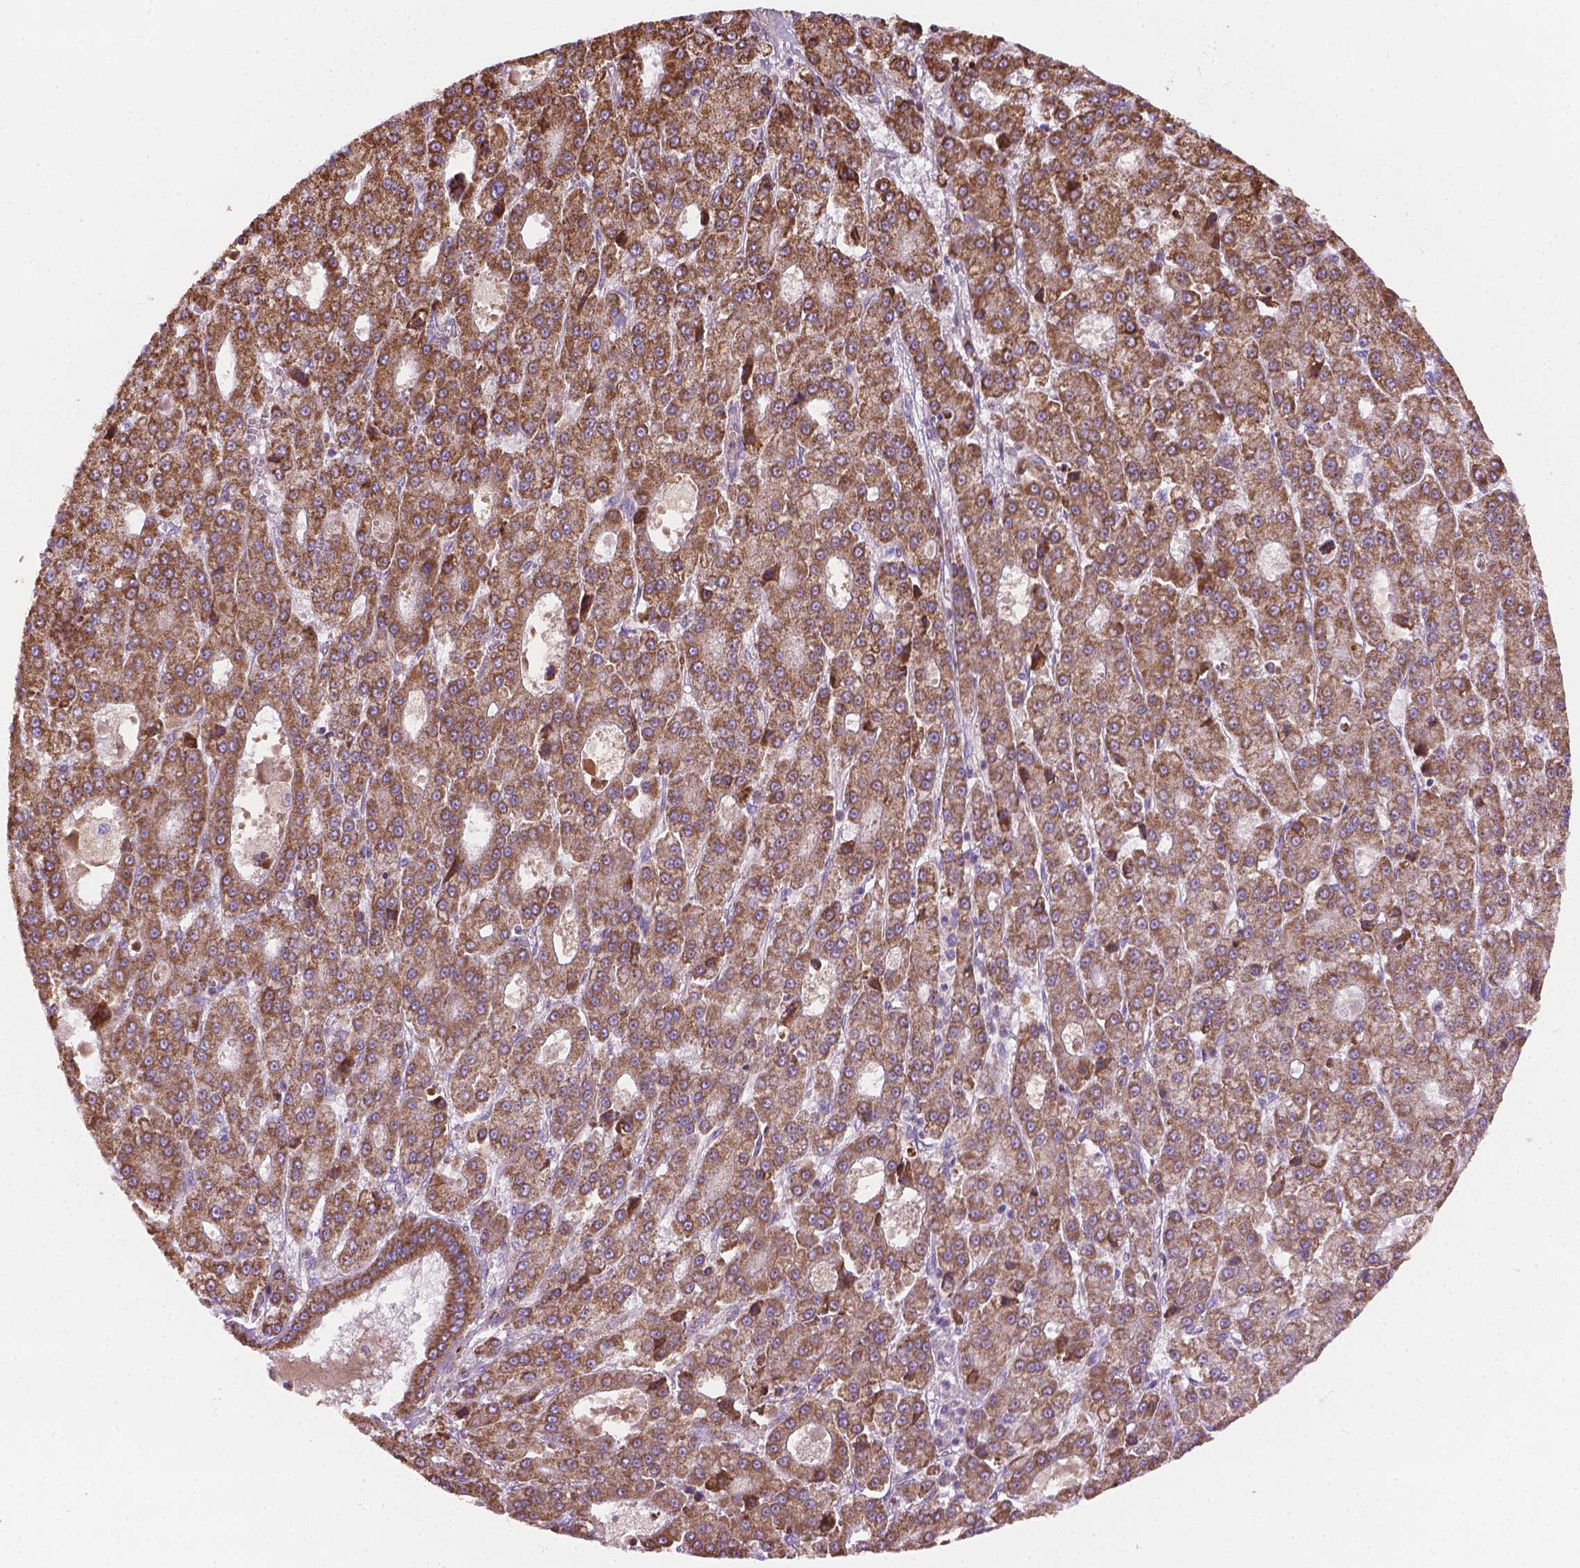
{"staining": {"intensity": "moderate", "quantity": ">75%", "location": "cytoplasmic/membranous"}, "tissue": "liver cancer", "cell_type": "Tumor cells", "image_type": "cancer", "snomed": [{"axis": "morphology", "description": "Carcinoma, Hepatocellular, NOS"}, {"axis": "topography", "description": "Liver"}], "caption": "Liver cancer (hepatocellular carcinoma) was stained to show a protein in brown. There is medium levels of moderate cytoplasmic/membranous positivity in about >75% of tumor cells.", "gene": "PIBF1", "patient": {"sex": "male", "age": 70}}